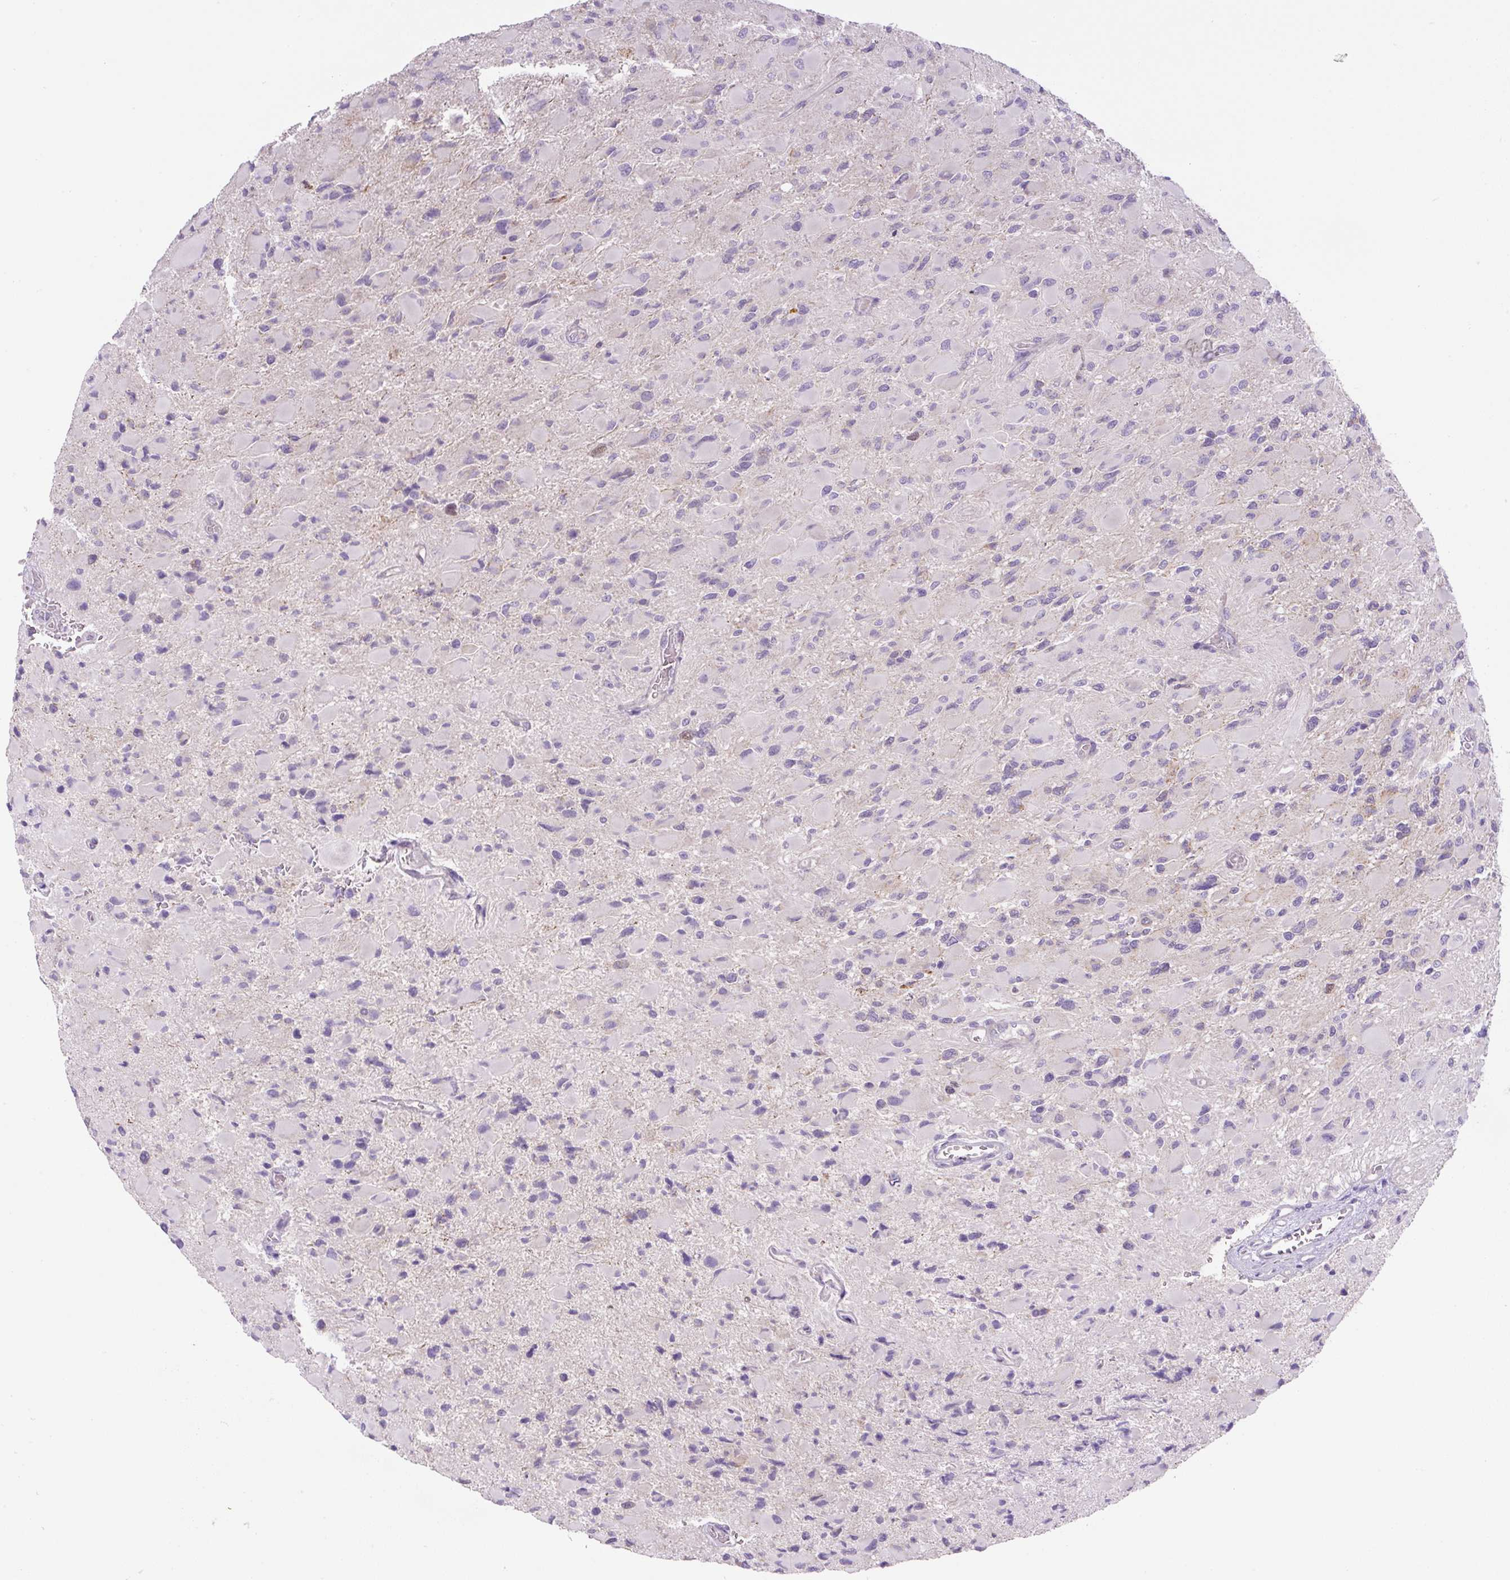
{"staining": {"intensity": "negative", "quantity": "none", "location": "none"}, "tissue": "glioma", "cell_type": "Tumor cells", "image_type": "cancer", "snomed": [{"axis": "morphology", "description": "Glioma, malignant, High grade"}, {"axis": "topography", "description": "Cerebral cortex"}], "caption": "Human malignant glioma (high-grade) stained for a protein using IHC exhibits no staining in tumor cells.", "gene": "ADAMTS19", "patient": {"sex": "female", "age": 36}}